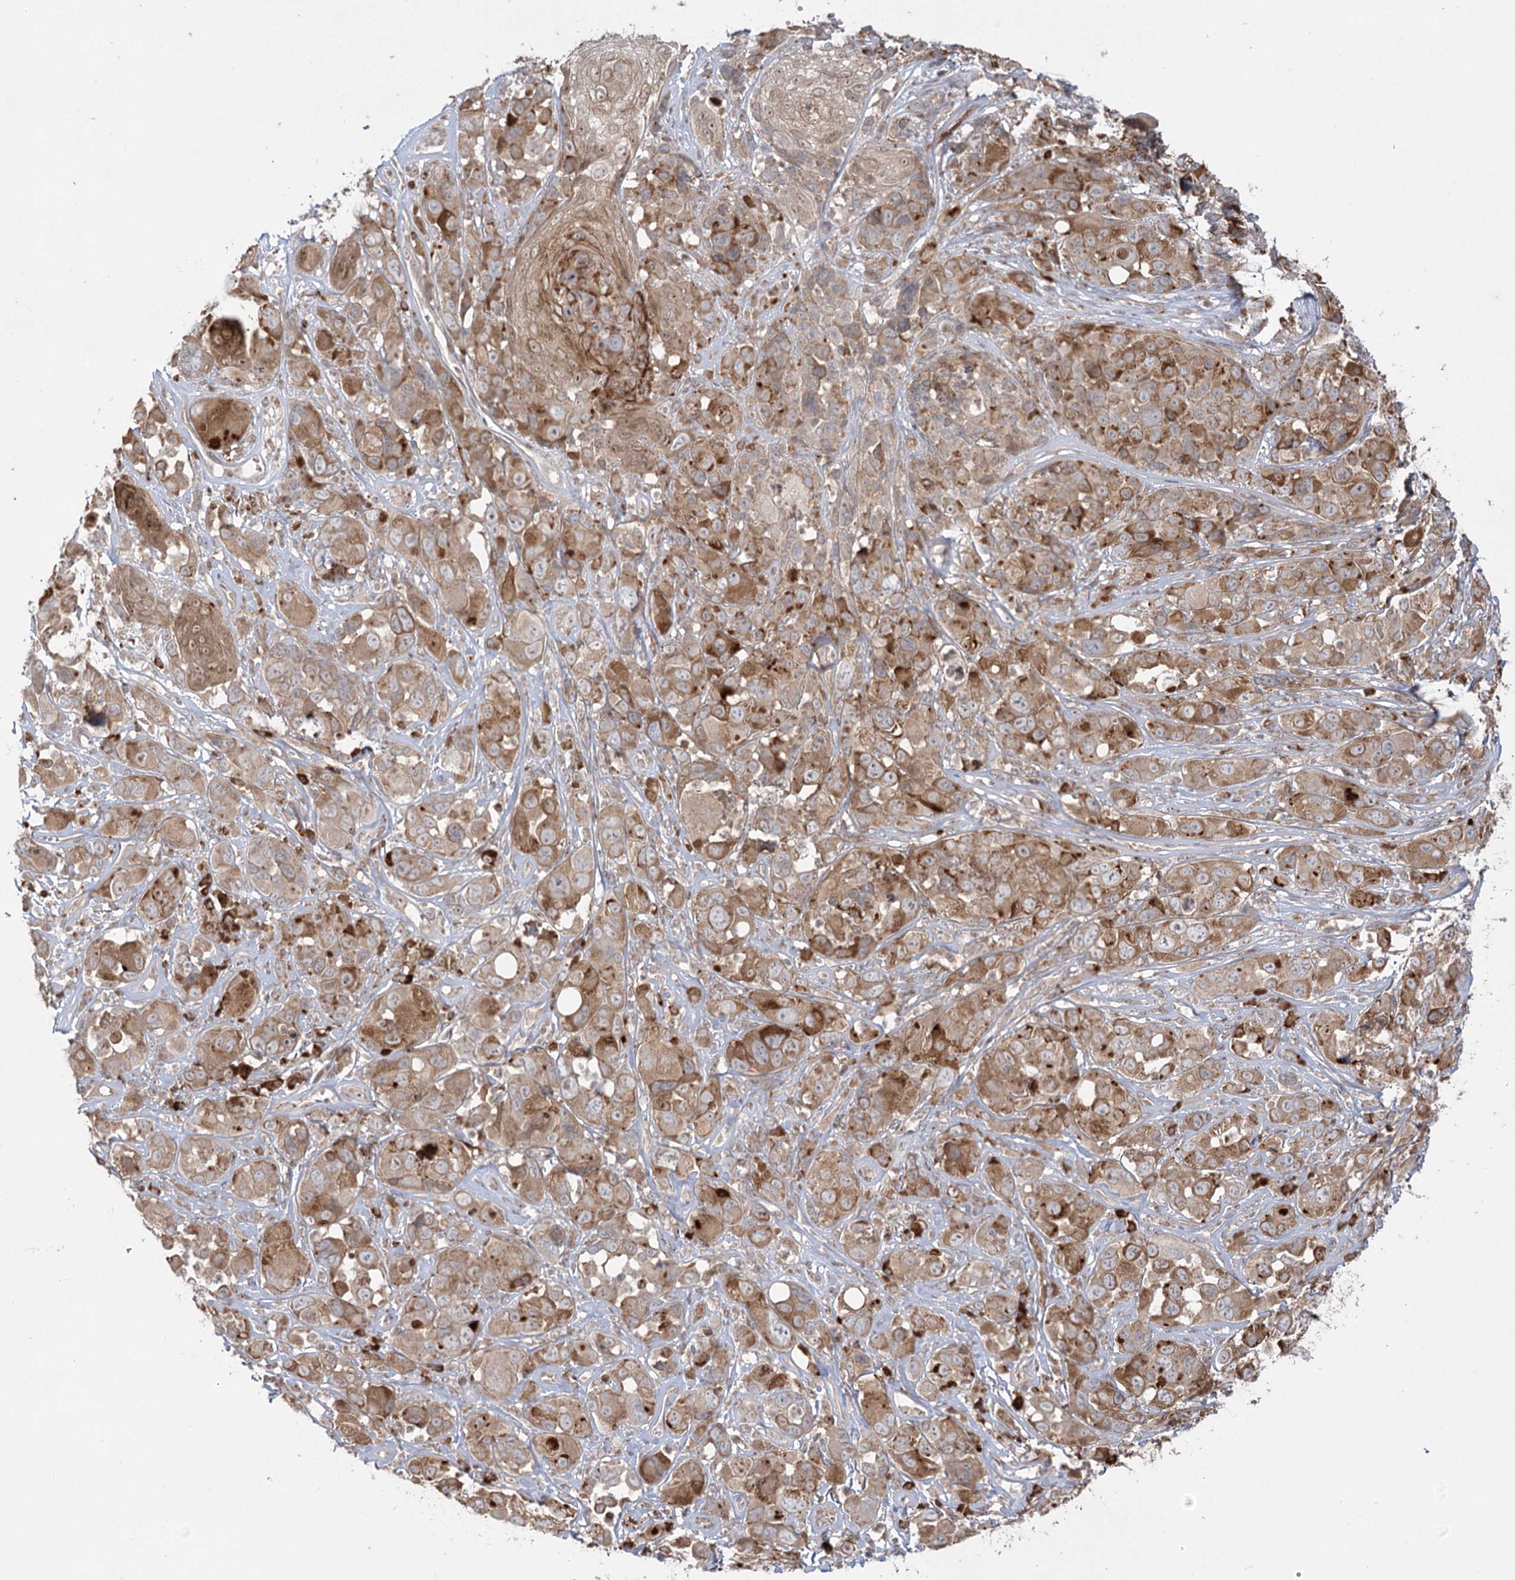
{"staining": {"intensity": "moderate", "quantity": ">75%", "location": "cytoplasmic/membranous"}, "tissue": "melanoma", "cell_type": "Tumor cells", "image_type": "cancer", "snomed": [{"axis": "morphology", "description": "Malignant melanoma, NOS"}, {"axis": "topography", "description": "Skin of trunk"}], "caption": "Tumor cells exhibit medium levels of moderate cytoplasmic/membranous expression in approximately >75% of cells in malignant melanoma. The protein is stained brown, and the nuclei are stained in blue (DAB (3,3'-diaminobenzidine) IHC with brightfield microscopy, high magnification).", "gene": "SYTL1", "patient": {"sex": "male", "age": 71}}